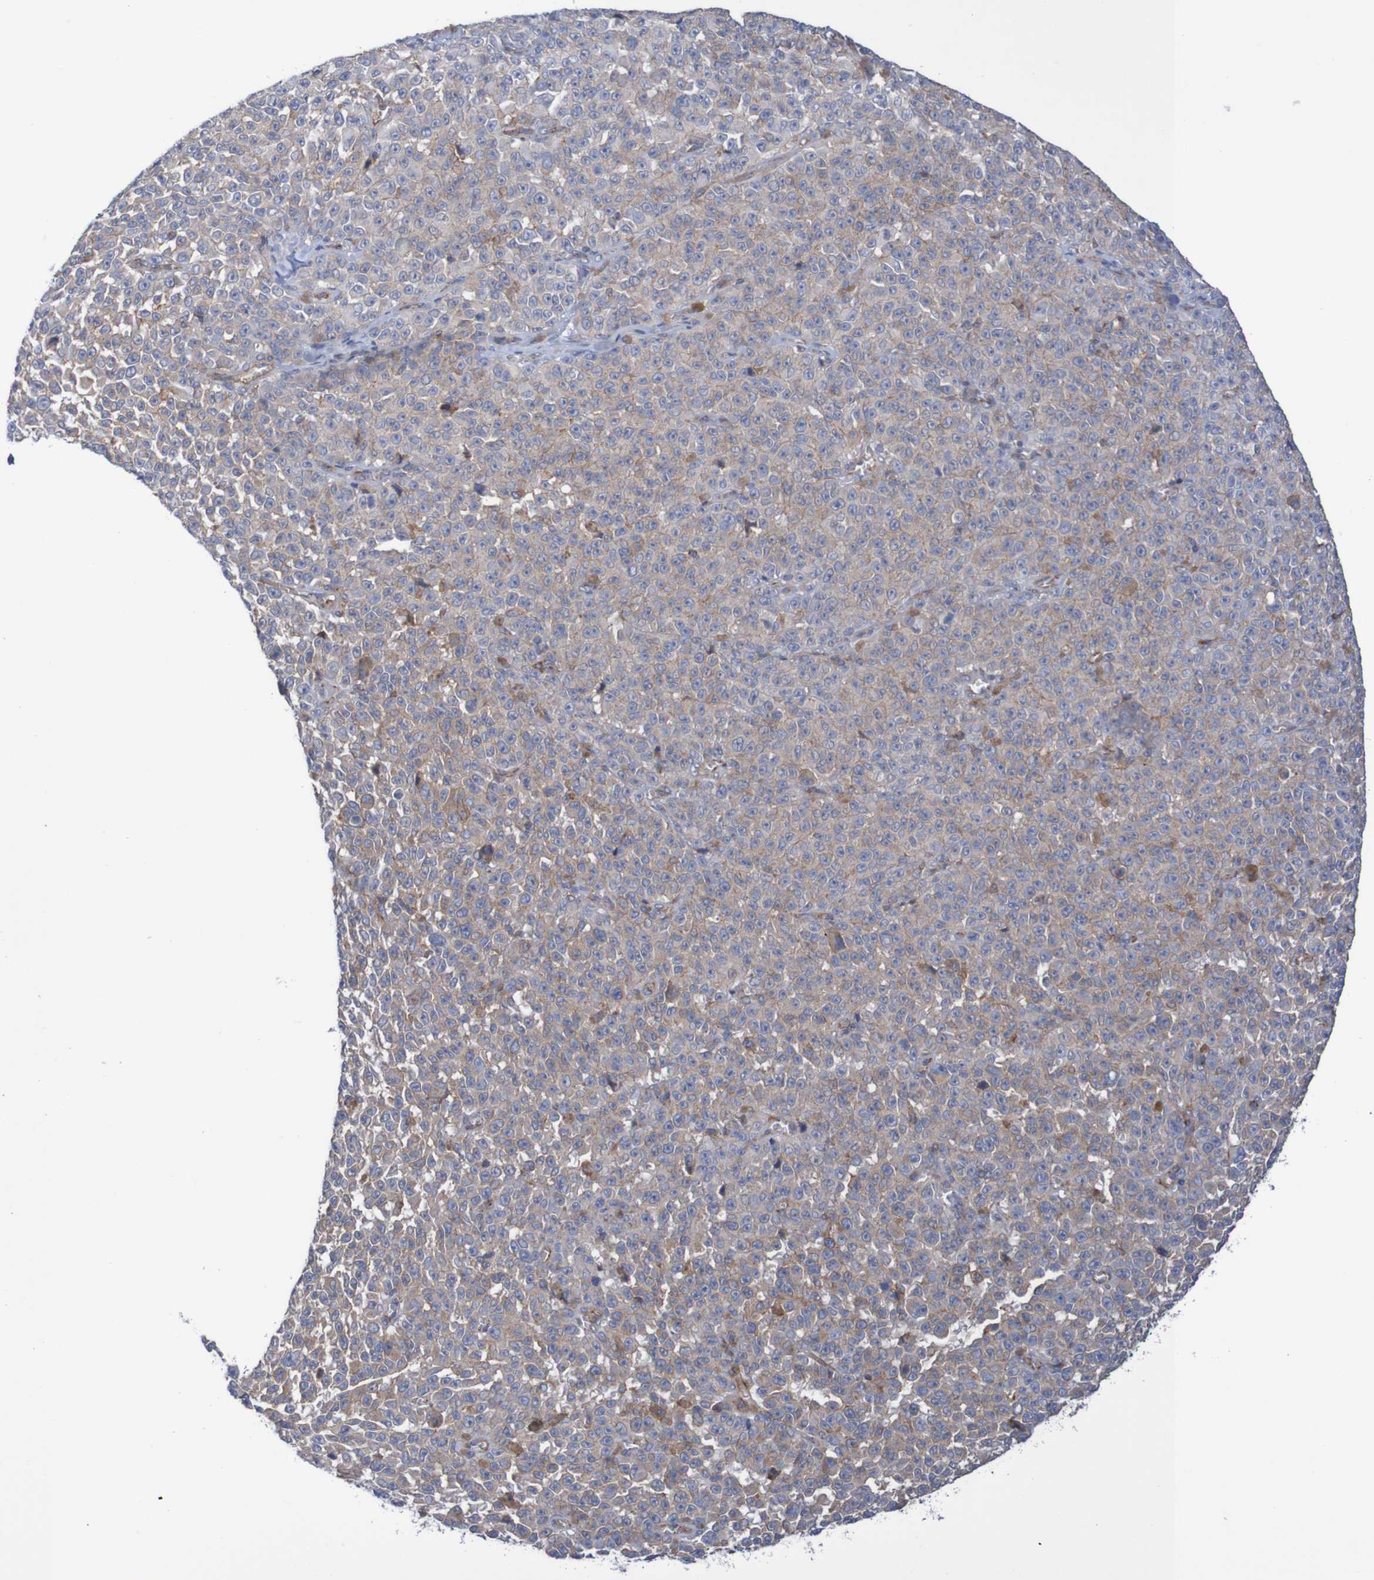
{"staining": {"intensity": "weak", "quantity": "25%-75%", "location": "cytoplasmic/membranous"}, "tissue": "melanoma", "cell_type": "Tumor cells", "image_type": "cancer", "snomed": [{"axis": "morphology", "description": "Malignant melanoma, NOS"}, {"axis": "topography", "description": "Skin"}], "caption": "Tumor cells display low levels of weak cytoplasmic/membranous staining in about 25%-75% of cells in human malignant melanoma.", "gene": "NECTIN2", "patient": {"sex": "female", "age": 82}}